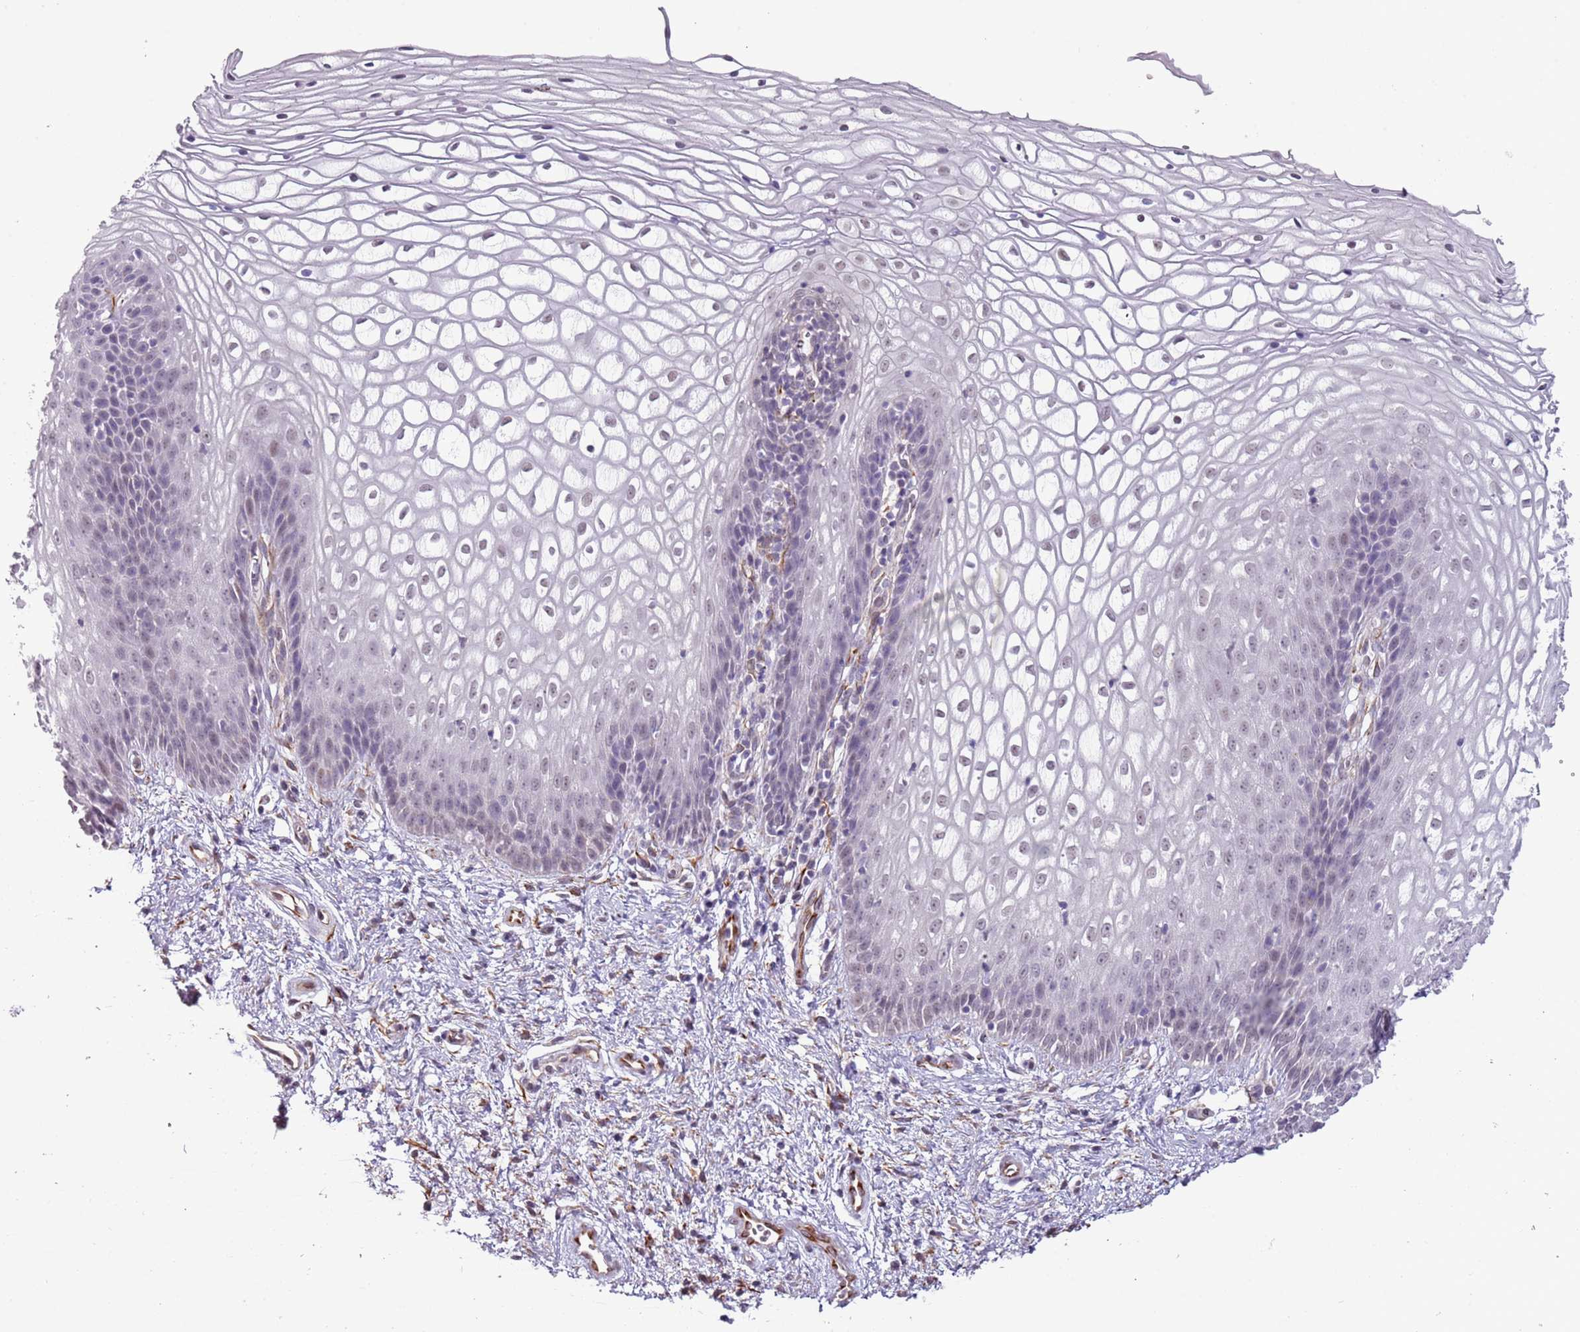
{"staining": {"intensity": "negative", "quantity": "none", "location": "none"}, "tissue": "vagina", "cell_type": "Squamous epithelial cells", "image_type": "normal", "snomed": [{"axis": "morphology", "description": "Normal tissue, NOS"}, {"axis": "topography", "description": "Vagina"}], "caption": "This image is of unremarkable vagina stained with immunohistochemistry to label a protein in brown with the nuclei are counter-stained blue. There is no staining in squamous epithelial cells.", "gene": "ENSG00000271254", "patient": {"sex": "female", "age": 34}}